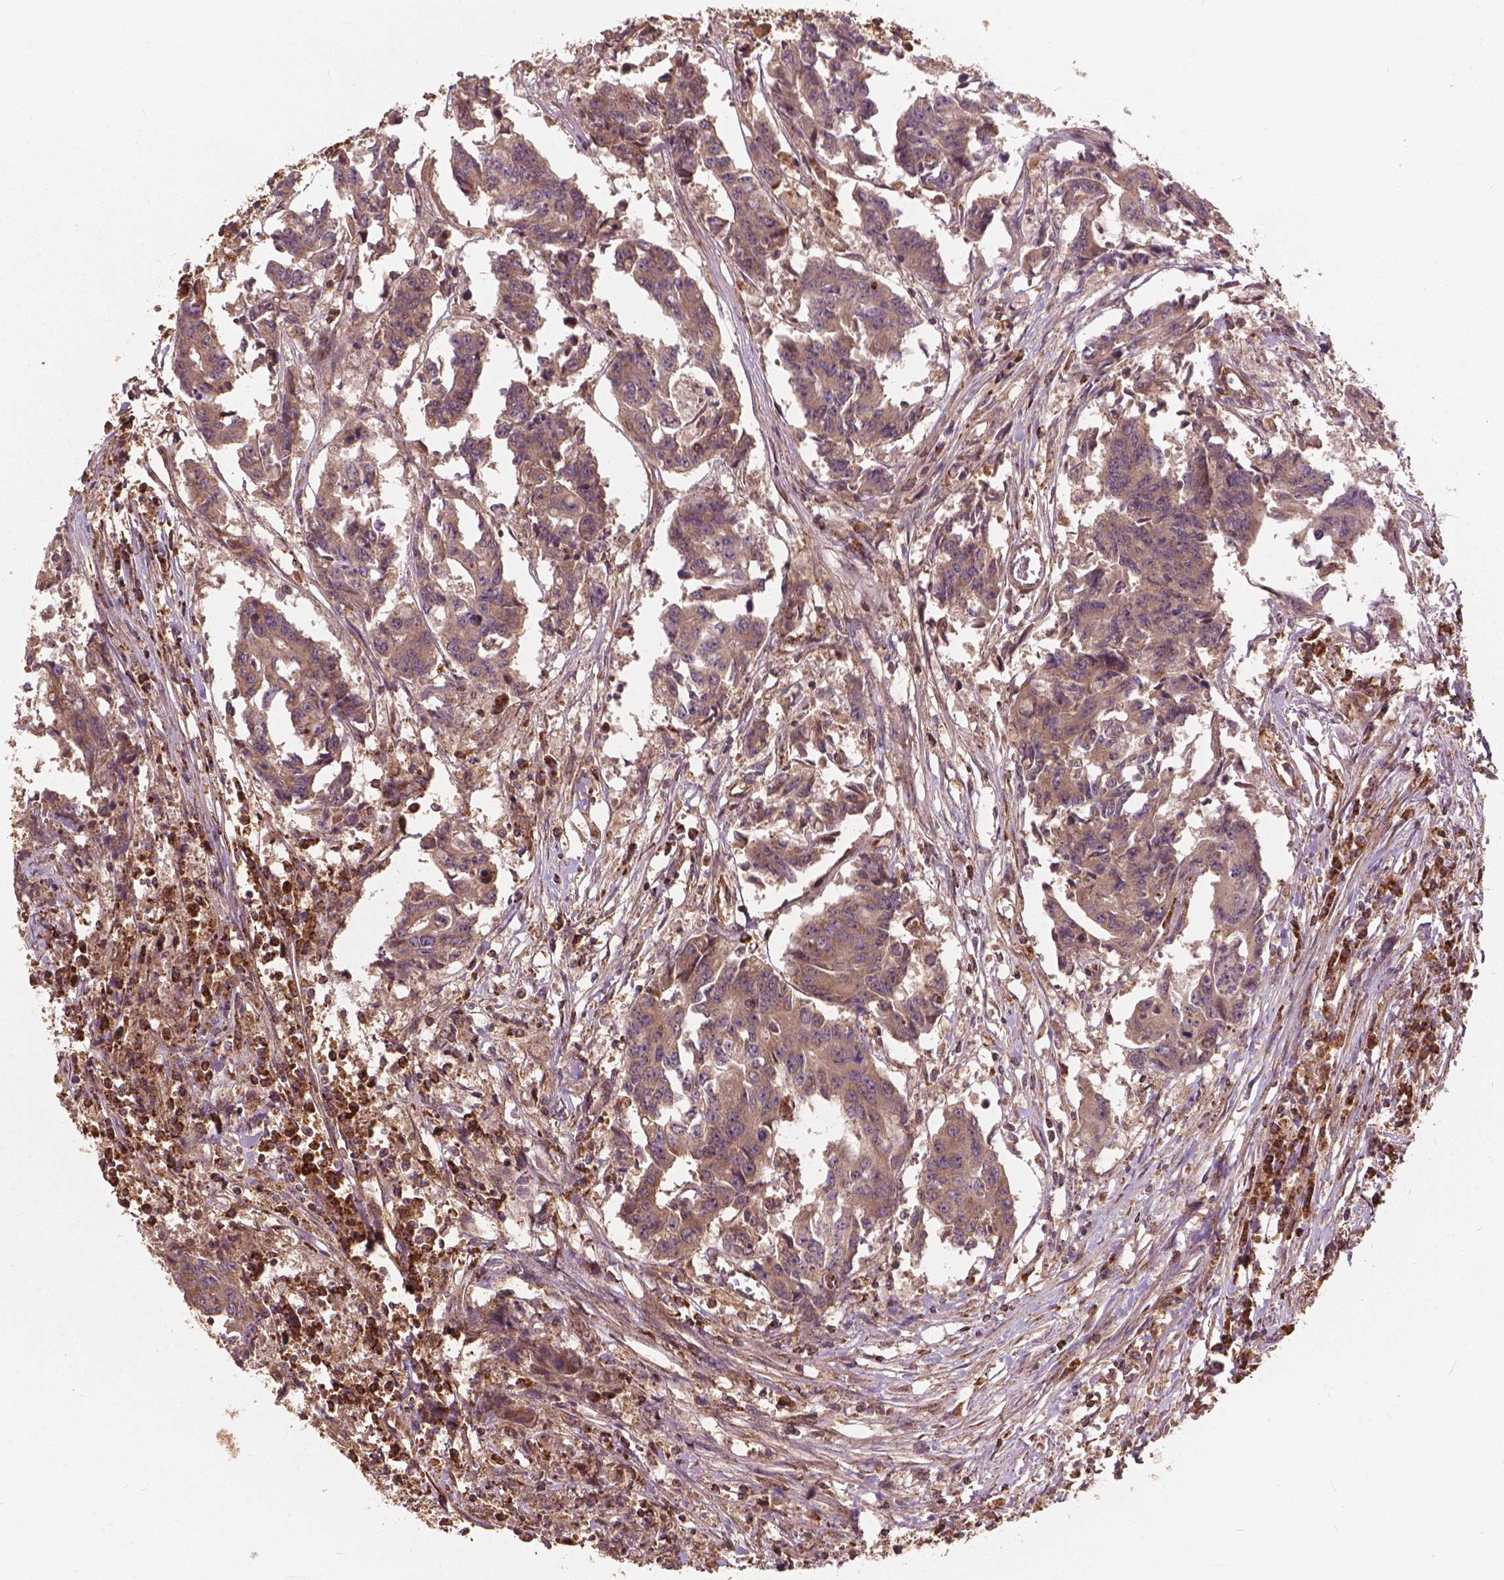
{"staining": {"intensity": "strong", "quantity": "25%-75%", "location": "cytoplasmic/membranous"}, "tissue": "colorectal cancer", "cell_type": "Tumor cells", "image_type": "cancer", "snomed": [{"axis": "morphology", "description": "Adenocarcinoma, NOS"}, {"axis": "topography", "description": "Rectum"}], "caption": "High-magnification brightfield microscopy of colorectal cancer stained with DAB (brown) and counterstained with hematoxylin (blue). tumor cells exhibit strong cytoplasmic/membranous positivity is present in about25%-75% of cells. The staining is performed using DAB (3,3'-diaminobenzidine) brown chromogen to label protein expression. The nuclei are counter-stained blue using hematoxylin.", "gene": "UBXN2A", "patient": {"sex": "male", "age": 54}}